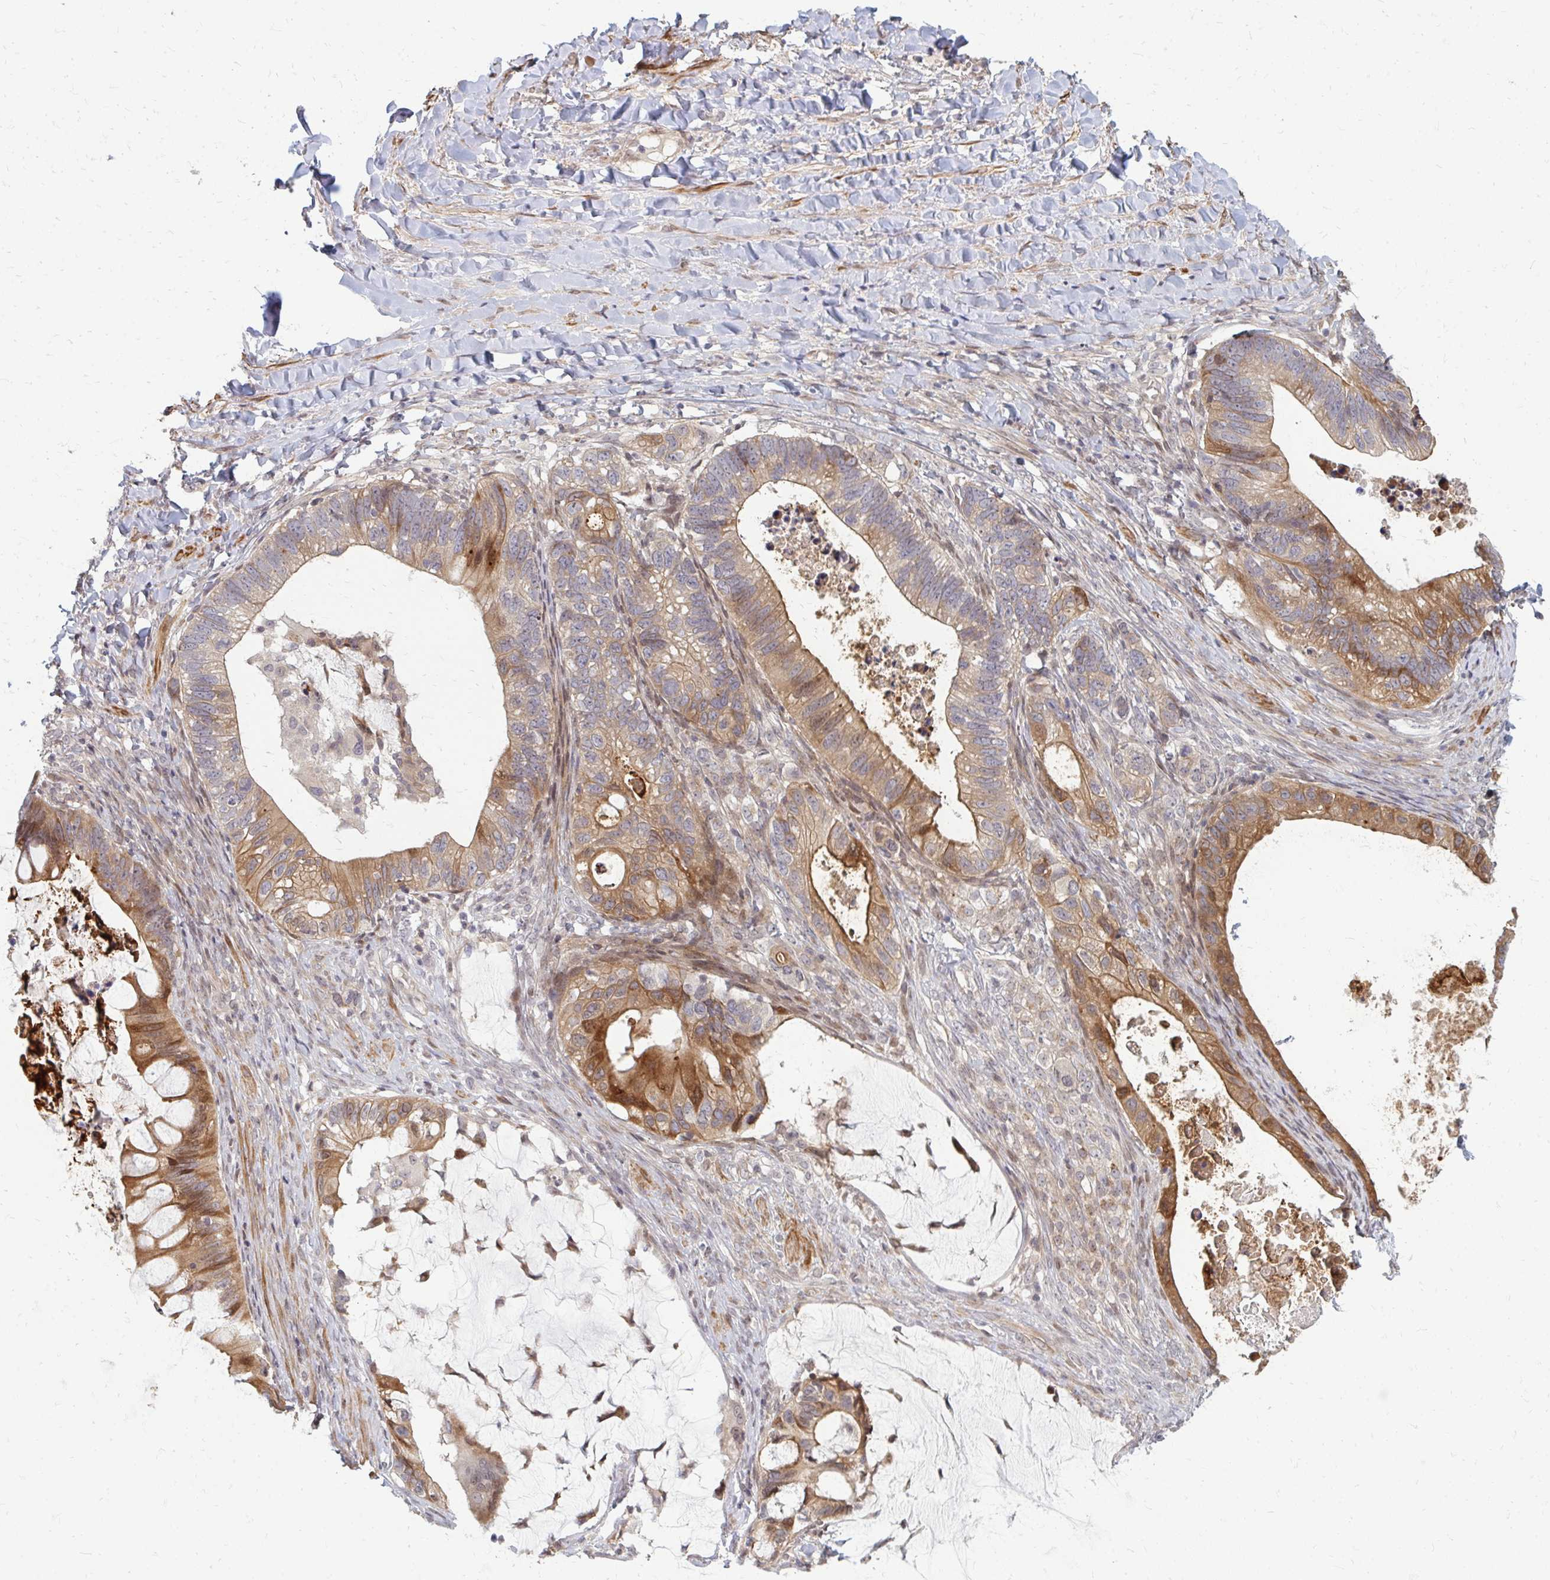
{"staining": {"intensity": "moderate", "quantity": ">75%", "location": "cytoplasmic/membranous"}, "tissue": "ovarian cancer", "cell_type": "Tumor cells", "image_type": "cancer", "snomed": [{"axis": "morphology", "description": "Cystadenocarcinoma, mucinous, NOS"}, {"axis": "topography", "description": "Ovary"}], "caption": "Mucinous cystadenocarcinoma (ovarian) stained with DAB (3,3'-diaminobenzidine) immunohistochemistry (IHC) shows medium levels of moderate cytoplasmic/membranous positivity in approximately >75% of tumor cells. Immunohistochemistry (ihc) stains the protein in brown and the nuclei are stained blue.", "gene": "ZNF285", "patient": {"sex": "female", "age": 61}}